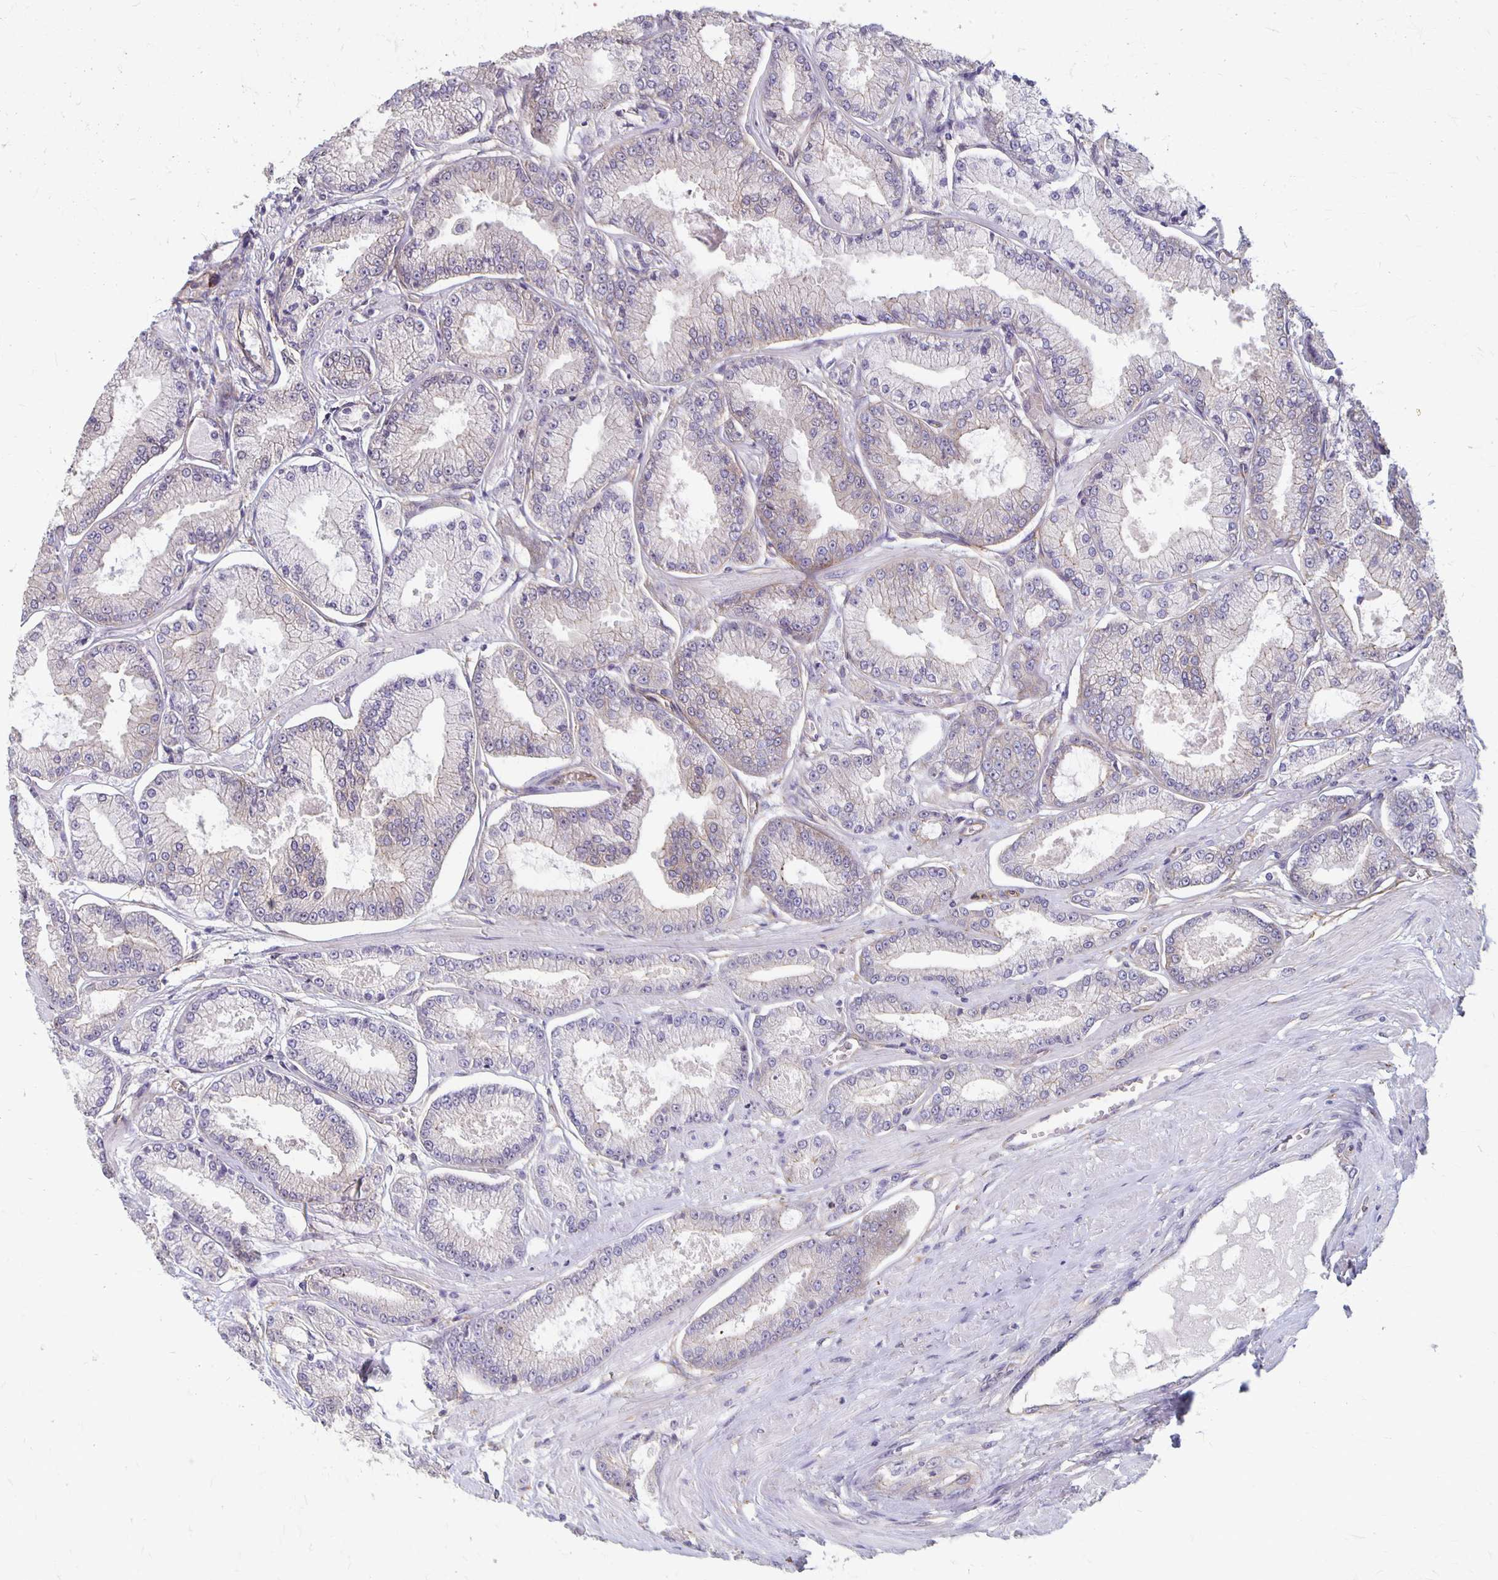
{"staining": {"intensity": "negative", "quantity": "none", "location": "none"}, "tissue": "prostate cancer", "cell_type": "Tumor cells", "image_type": "cancer", "snomed": [{"axis": "morphology", "description": "Adenocarcinoma, Low grade"}, {"axis": "topography", "description": "Prostate"}], "caption": "An image of low-grade adenocarcinoma (prostate) stained for a protein exhibits no brown staining in tumor cells.", "gene": "PPP1R3E", "patient": {"sex": "male", "age": 55}}